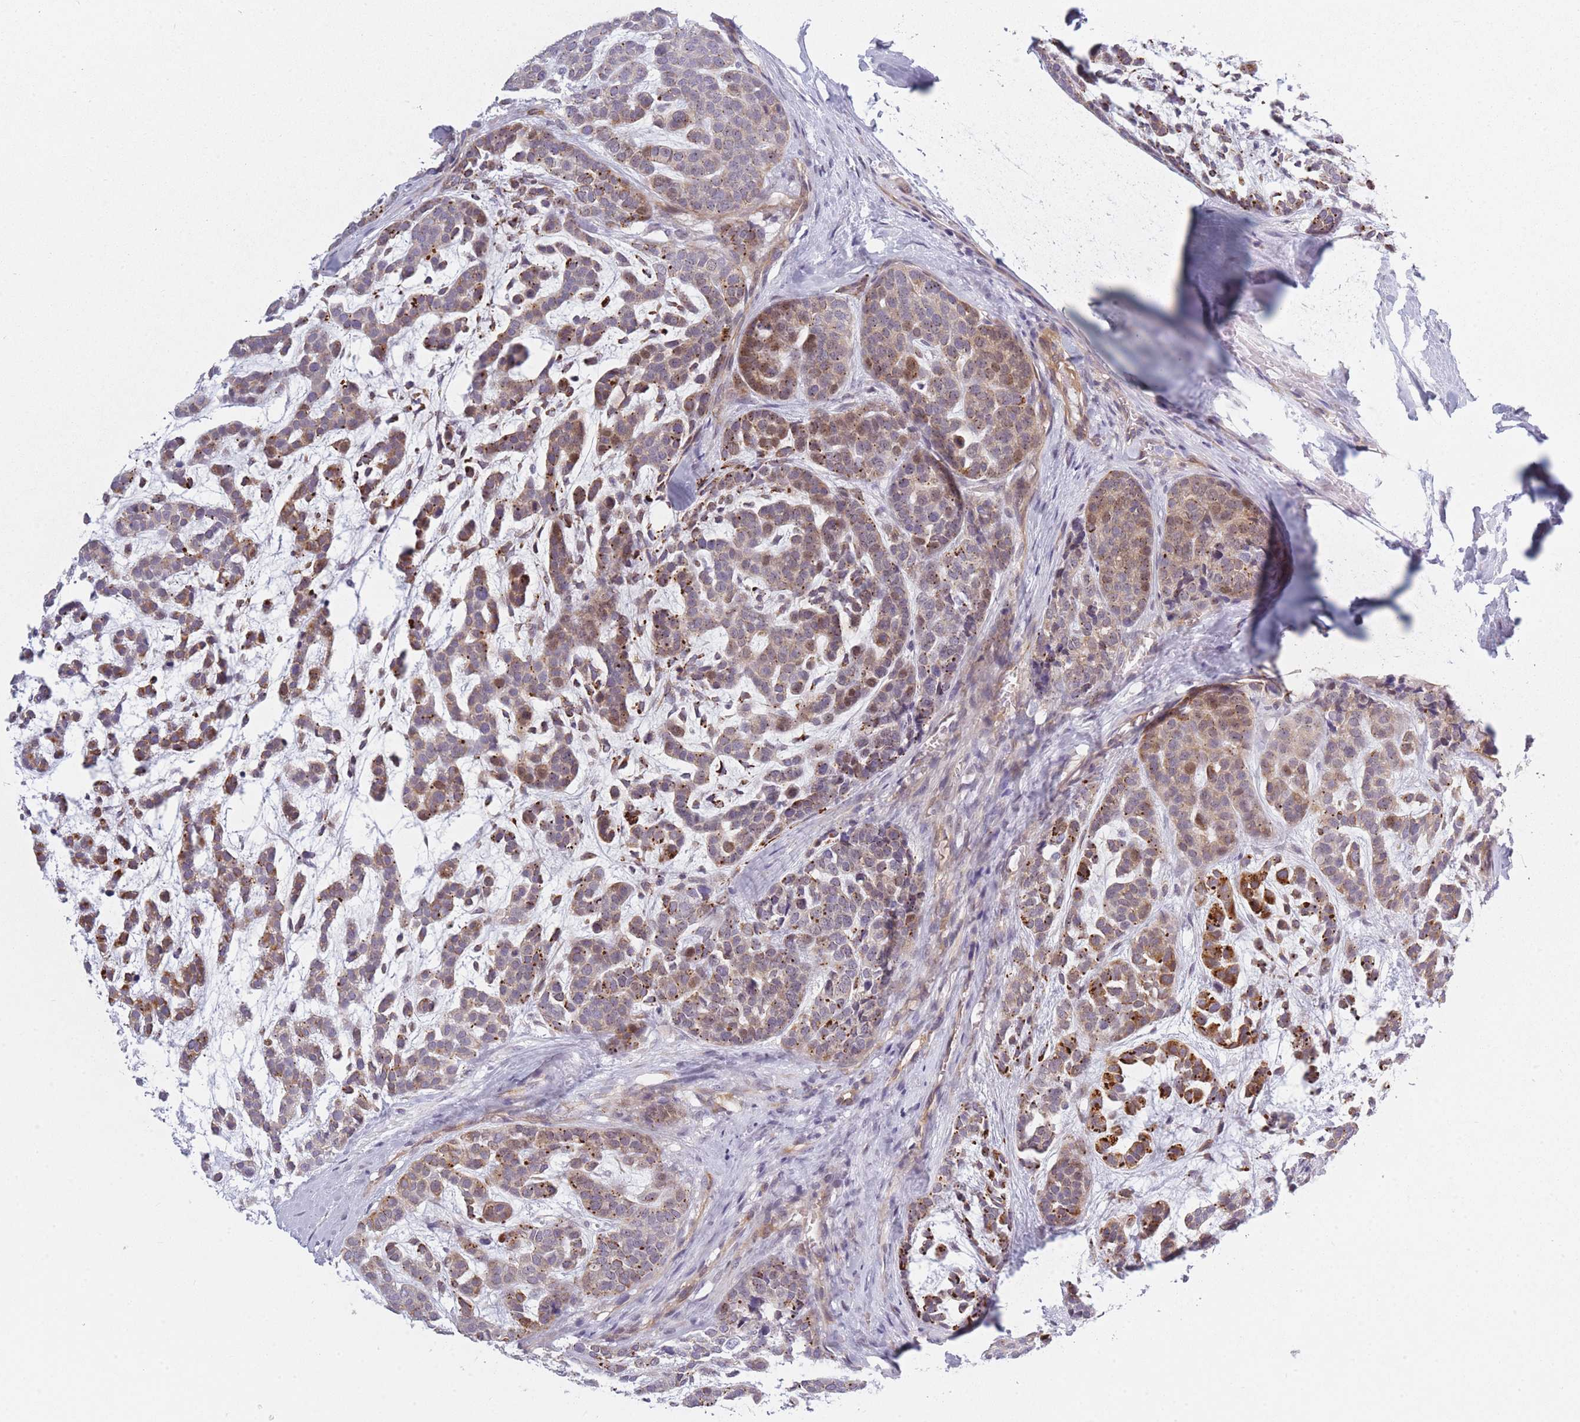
{"staining": {"intensity": "moderate", "quantity": ">75%", "location": "cytoplasmic/membranous"}, "tissue": "head and neck cancer", "cell_type": "Tumor cells", "image_type": "cancer", "snomed": [{"axis": "morphology", "description": "Adenocarcinoma, NOS"}, {"axis": "morphology", "description": "Adenoma, NOS"}, {"axis": "topography", "description": "Head-Neck"}], "caption": "Immunohistochemistry (IHC) (DAB (3,3'-diaminobenzidine)) staining of head and neck adenoma exhibits moderate cytoplasmic/membranous protein expression in approximately >75% of tumor cells. (brown staining indicates protein expression, while blue staining denotes nuclei).", "gene": "SLC7A6", "patient": {"sex": "female", "age": 55}}